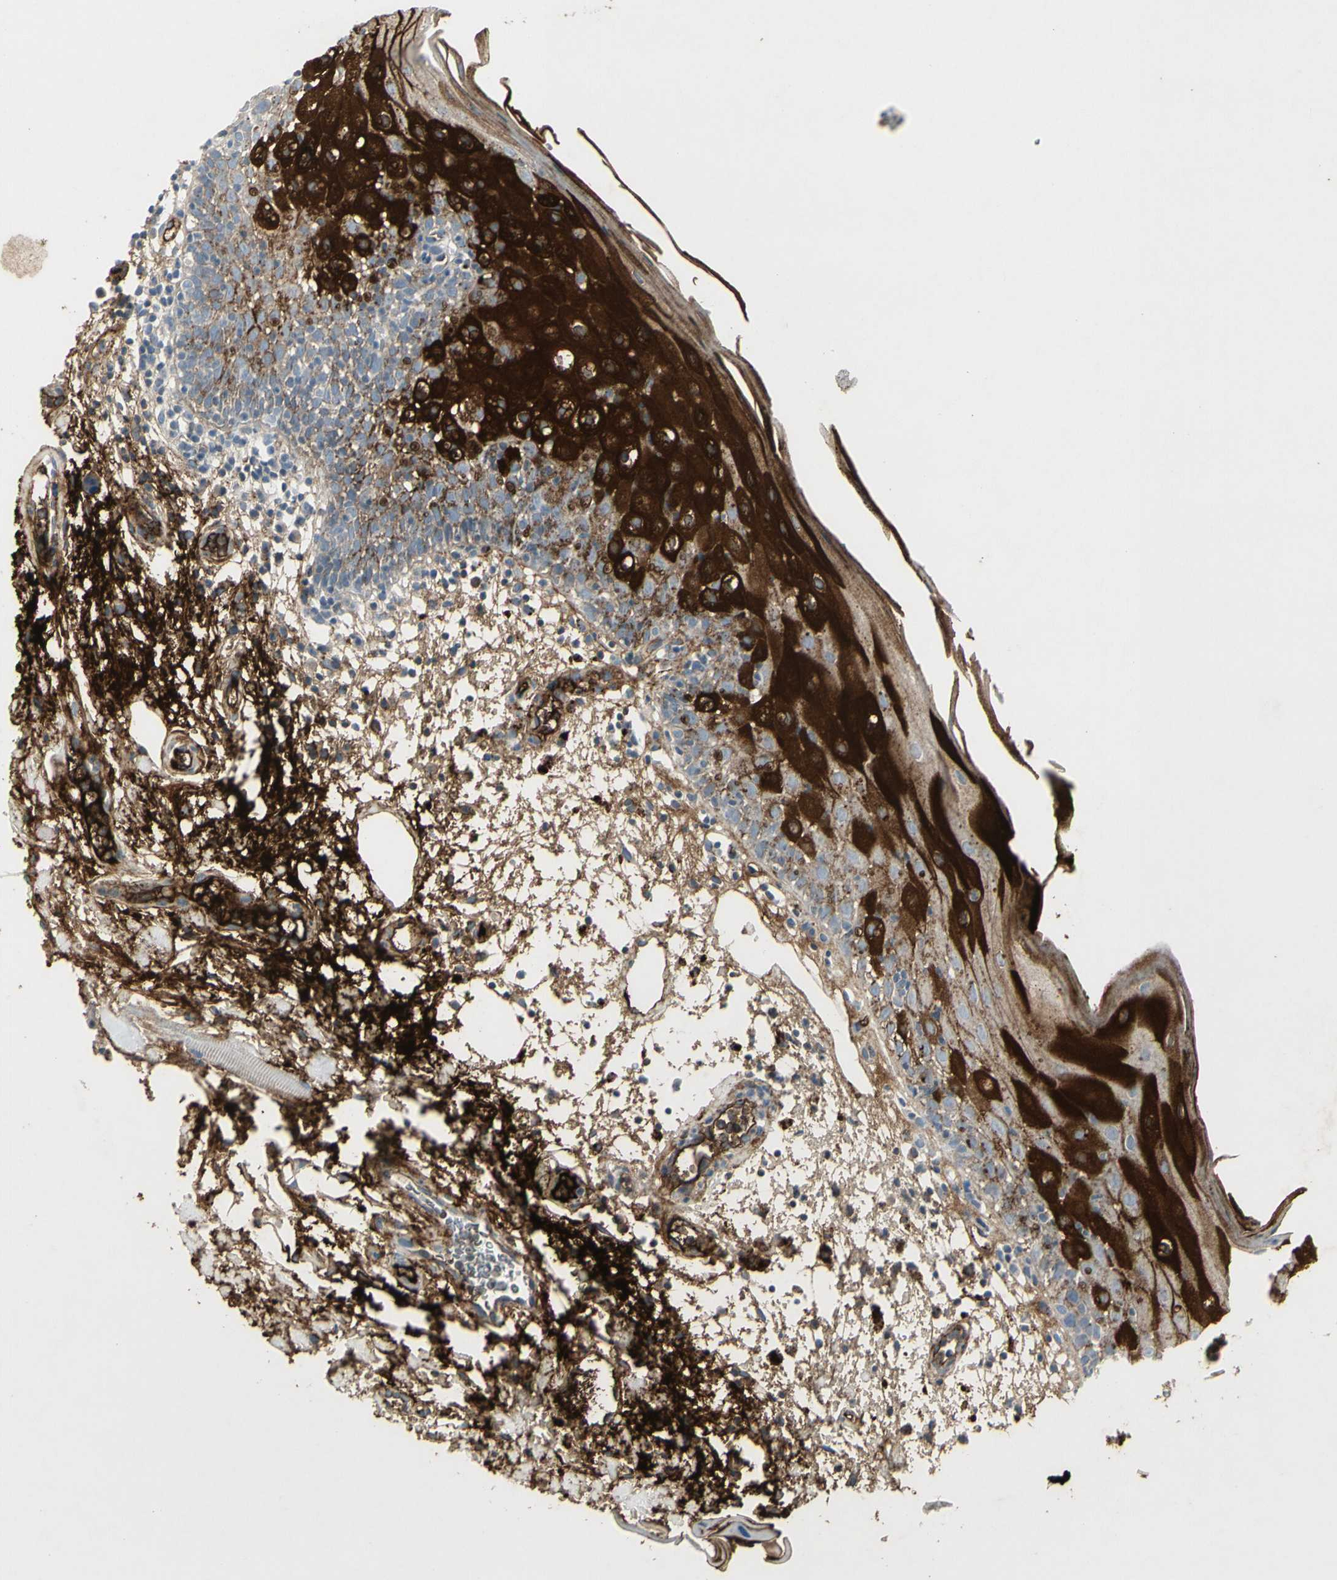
{"staining": {"intensity": "strong", "quantity": "25%-75%", "location": "cytoplasmic/membranous"}, "tissue": "oral mucosa", "cell_type": "Squamous epithelial cells", "image_type": "normal", "snomed": [{"axis": "morphology", "description": "Normal tissue, NOS"}, {"axis": "morphology", "description": "Squamous cell carcinoma, NOS"}, {"axis": "topography", "description": "Skeletal muscle"}, {"axis": "topography", "description": "Oral tissue"}], "caption": "Brown immunohistochemical staining in benign oral mucosa shows strong cytoplasmic/membranous positivity in about 25%-75% of squamous epithelial cells.", "gene": "IGHM", "patient": {"sex": "male", "age": 71}}